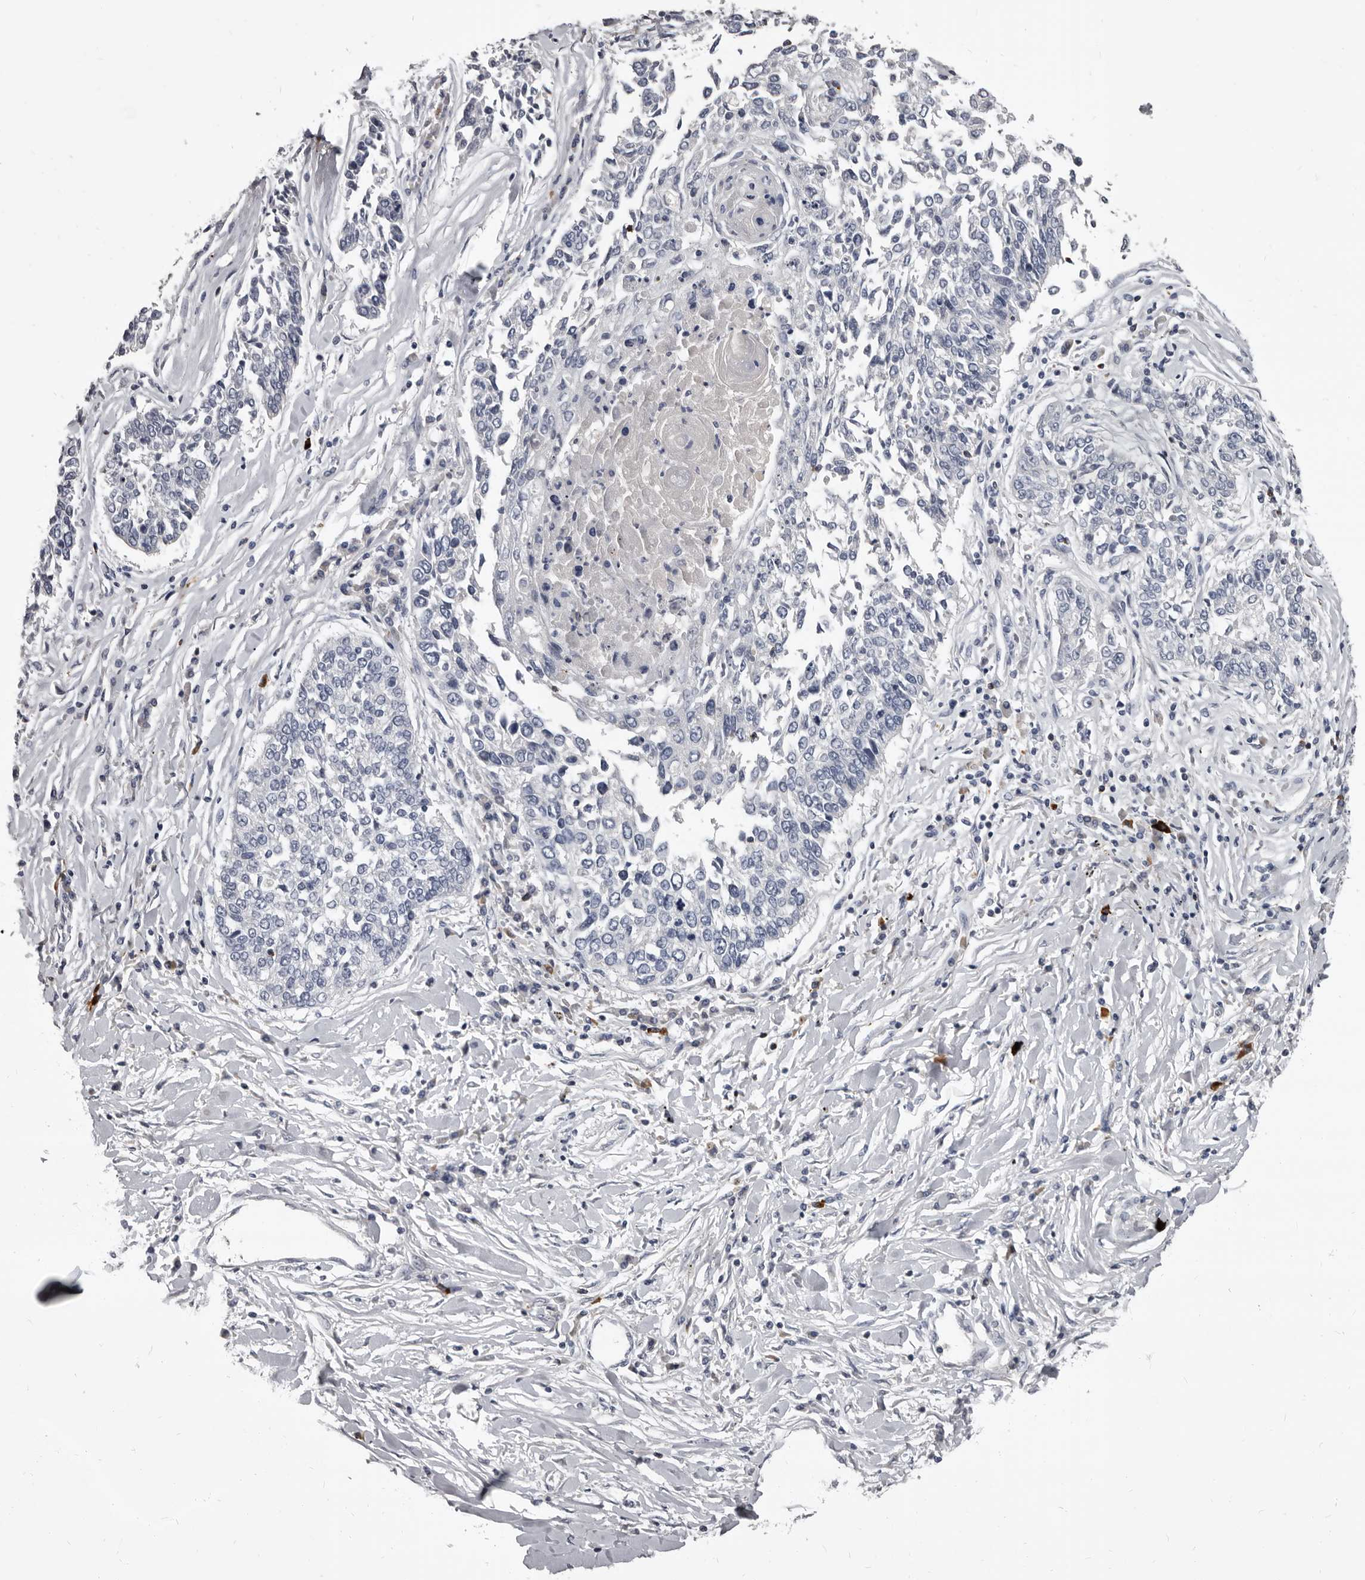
{"staining": {"intensity": "negative", "quantity": "none", "location": "none"}, "tissue": "lung cancer", "cell_type": "Tumor cells", "image_type": "cancer", "snomed": [{"axis": "morphology", "description": "Normal tissue, NOS"}, {"axis": "morphology", "description": "Squamous cell carcinoma, NOS"}, {"axis": "topography", "description": "Cartilage tissue"}, {"axis": "topography", "description": "Bronchus"}, {"axis": "topography", "description": "Lung"}, {"axis": "topography", "description": "Peripheral nerve tissue"}], "caption": "This photomicrograph is of lung squamous cell carcinoma stained with immunohistochemistry (IHC) to label a protein in brown with the nuclei are counter-stained blue. There is no positivity in tumor cells. (Stains: DAB (3,3'-diaminobenzidine) immunohistochemistry with hematoxylin counter stain, Microscopy: brightfield microscopy at high magnification).", "gene": "GZMH", "patient": {"sex": "female", "age": 49}}